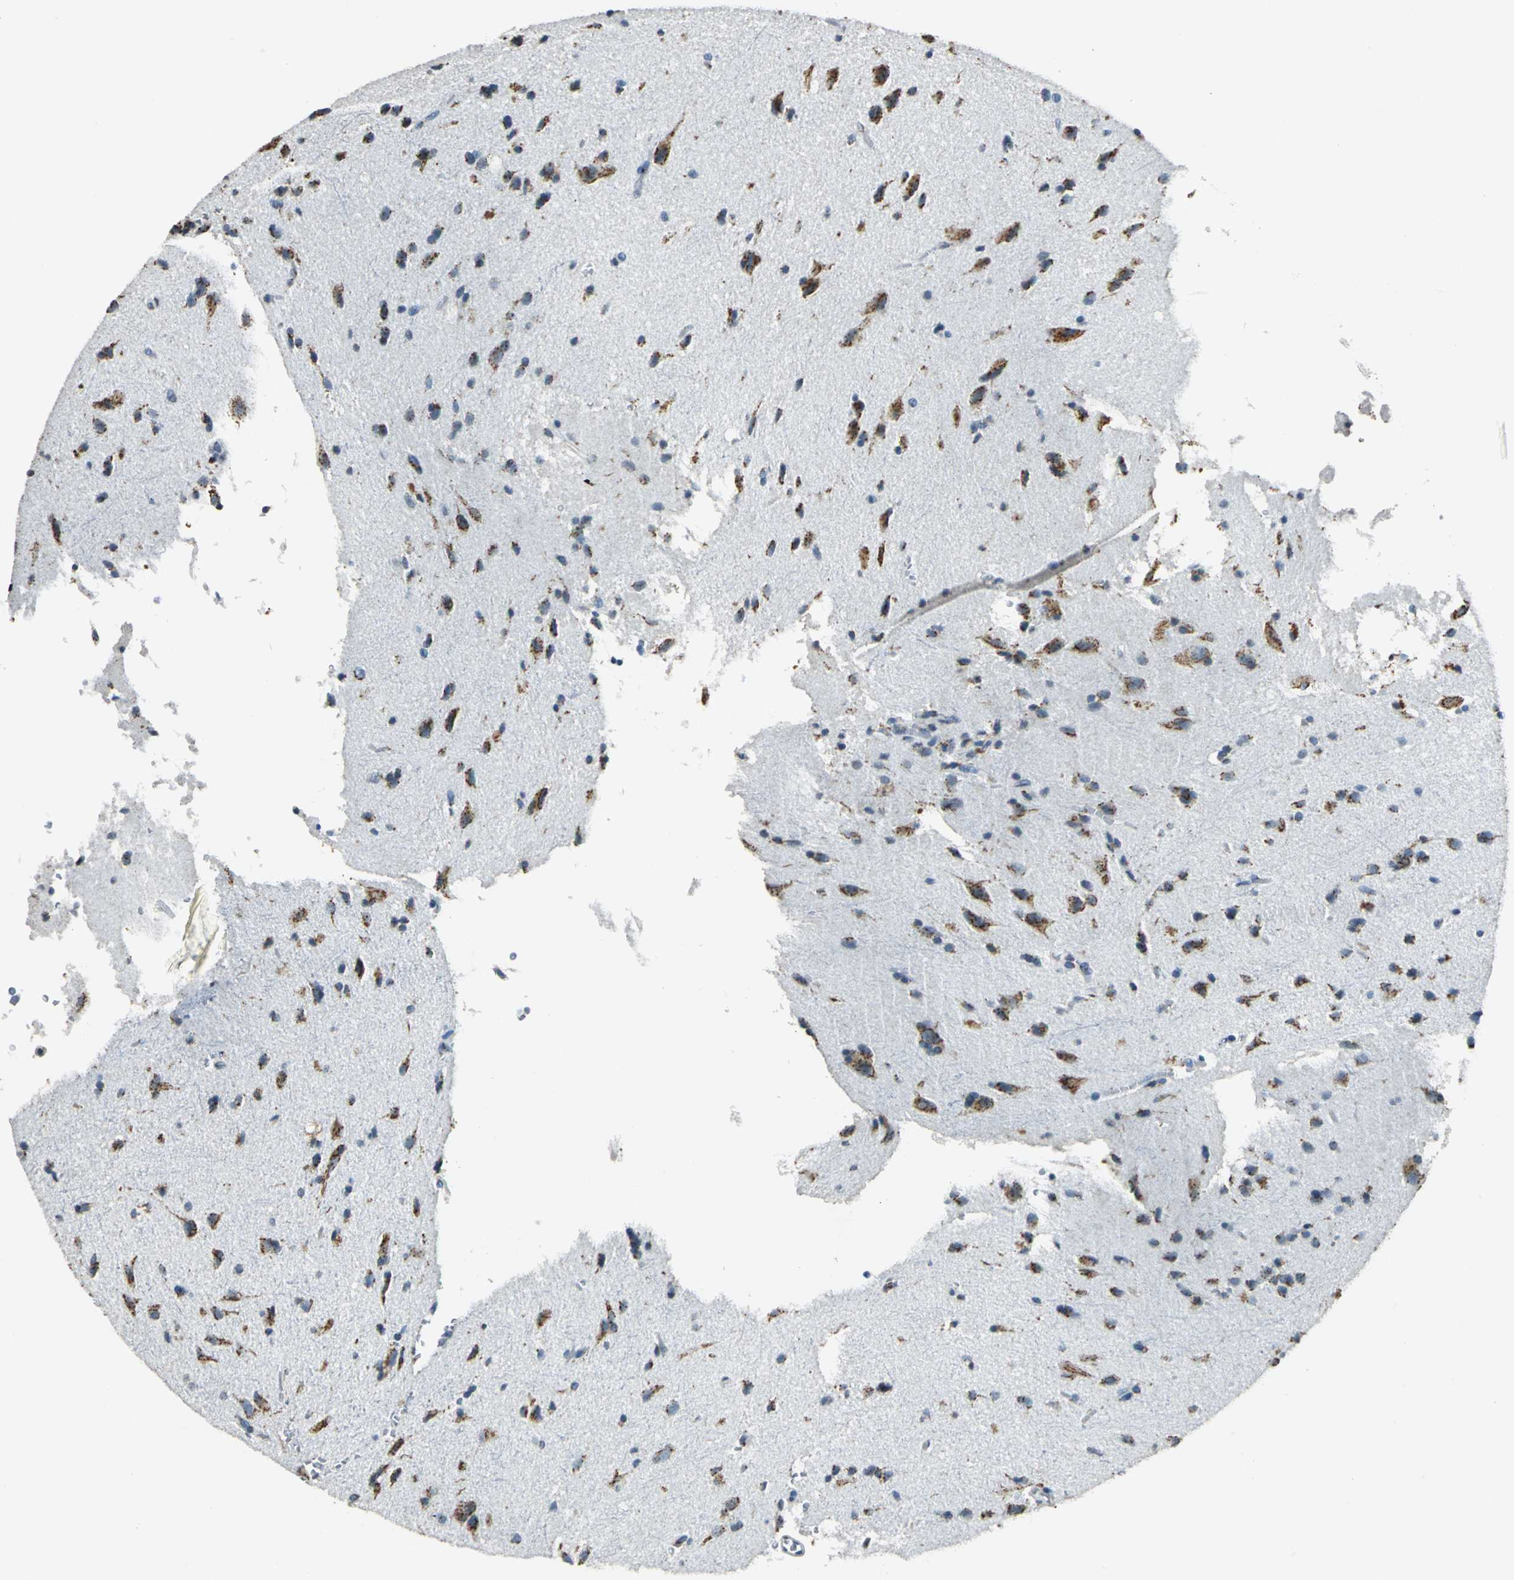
{"staining": {"intensity": "negative", "quantity": "none", "location": "none"}, "tissue": "cerebral cortex", "cell_type": "Endothelial cells", "image_type": "normal", "snomed": [{"axis": "morphology", "description": "Normal tissue, NOS"}, {"axis": "topography", "description": "Cerebral cortex"}], "caption": "High magnification brightfield microscopy of benign cerebral cortex stained with DAB (brown) and counterstained with hematoxylin (blue): endothelial cells show no significant expression. The staining was performed using DAB (3,3'-diaminobenzidine) to visualize the protein expression in brown, while the nuclei were stained in blue with hematoxylin (Magnification: 20x).", "gene": "TMEM115", "patient": {"sex": "male", "age": 62}}